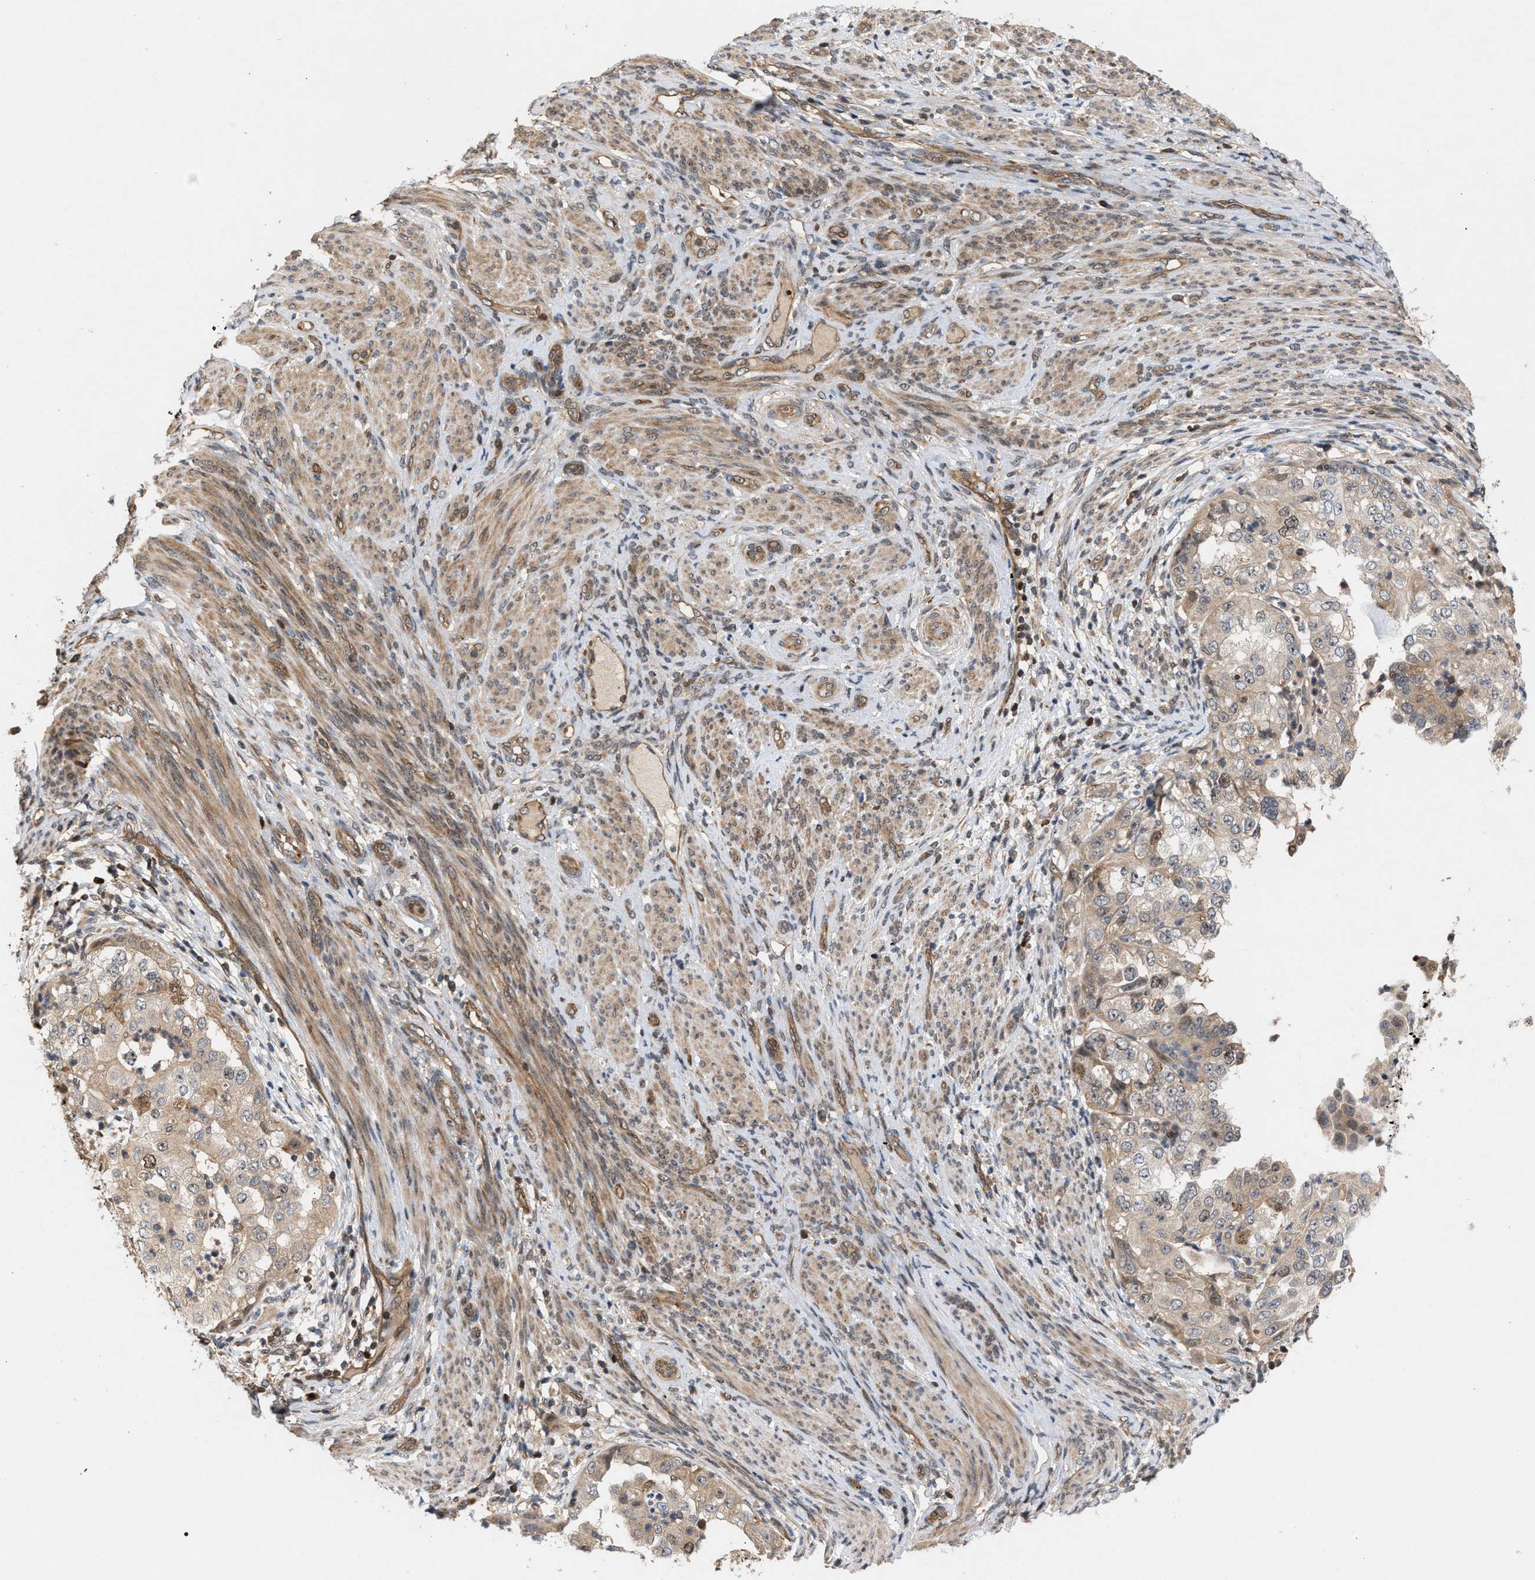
{"staining": {"intensity": "weak", "quantity": "25%-75%", "location": "cytoplasmic/membranous"}, "tissue": "endometrial cancer", "cell_type": "Tumor cells", "image_type": "cancer", "snomed": [{"axis": "morphology", "description": "Adenocarcinoma, NOS"}, {"axis": "topography", "description": "Endometrium"}], "caption": "Human endometrial cancer (adenocarcinoma) stained for a protein (brown) demonstrates weak cytoplasmic/membranous positive positivity in approximately 25%-75% of tumor cells.", "gene": "GLOD4", "patient": {"sex": "female", "age": 85}}